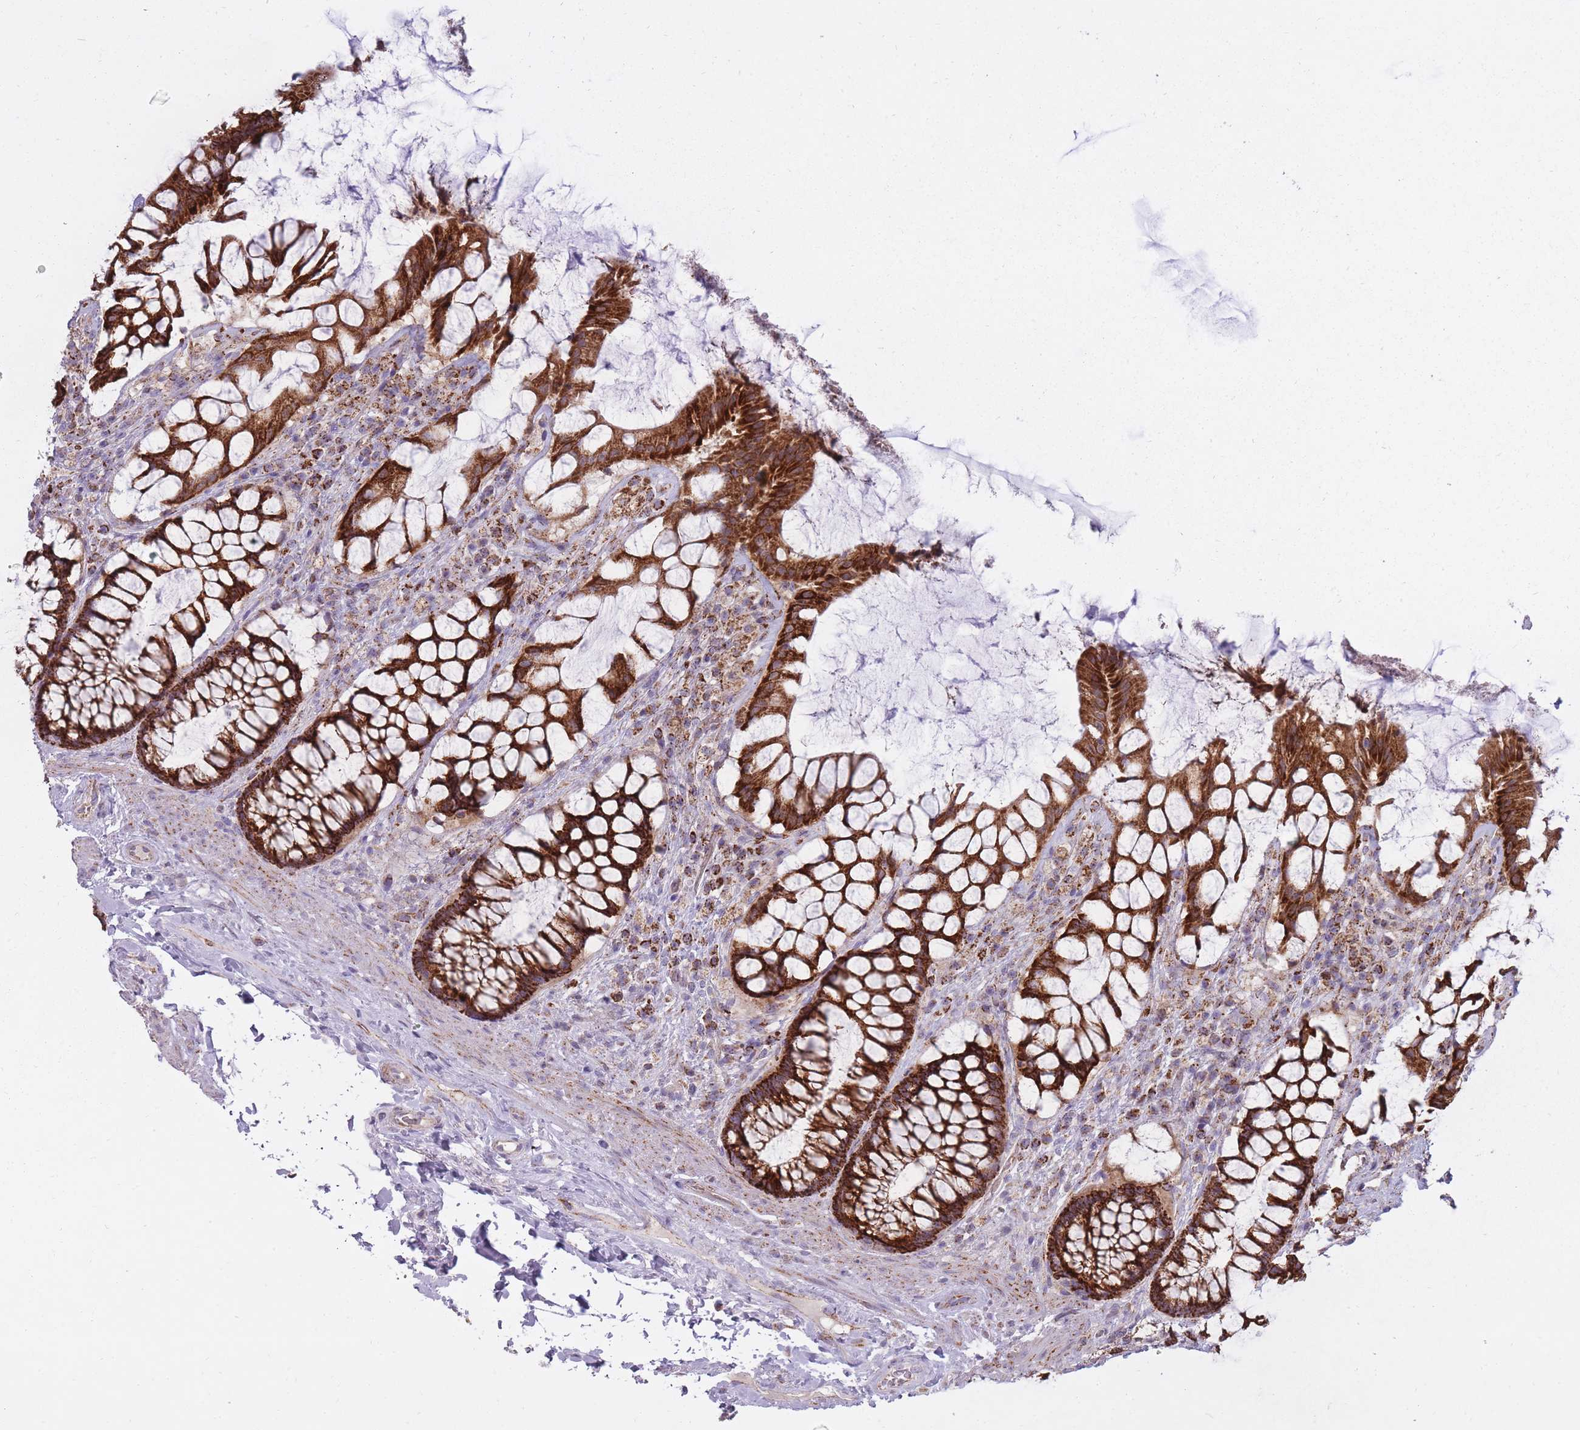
{"staining": {"intensity": "strong", "quantity": ">75%", "location": "cytoplasmic/membranous"}, "tissue": "rectum", "cell_type": "Glandular cells", "image_type": "normal", "snomed": [{"axis": "morphology", "description": "Normal tissue, NOS"}, {"axis": "topography", "description": "Rectum"}], "caption": "Immunohistochemical staining of normal human rectum displays >75% levels of strong cytoplasmic/membranous protein expression in approximately >75% of glandular cells.", "gene": "ALKBH4", "patient": {"sex": "female", "age": 58}}